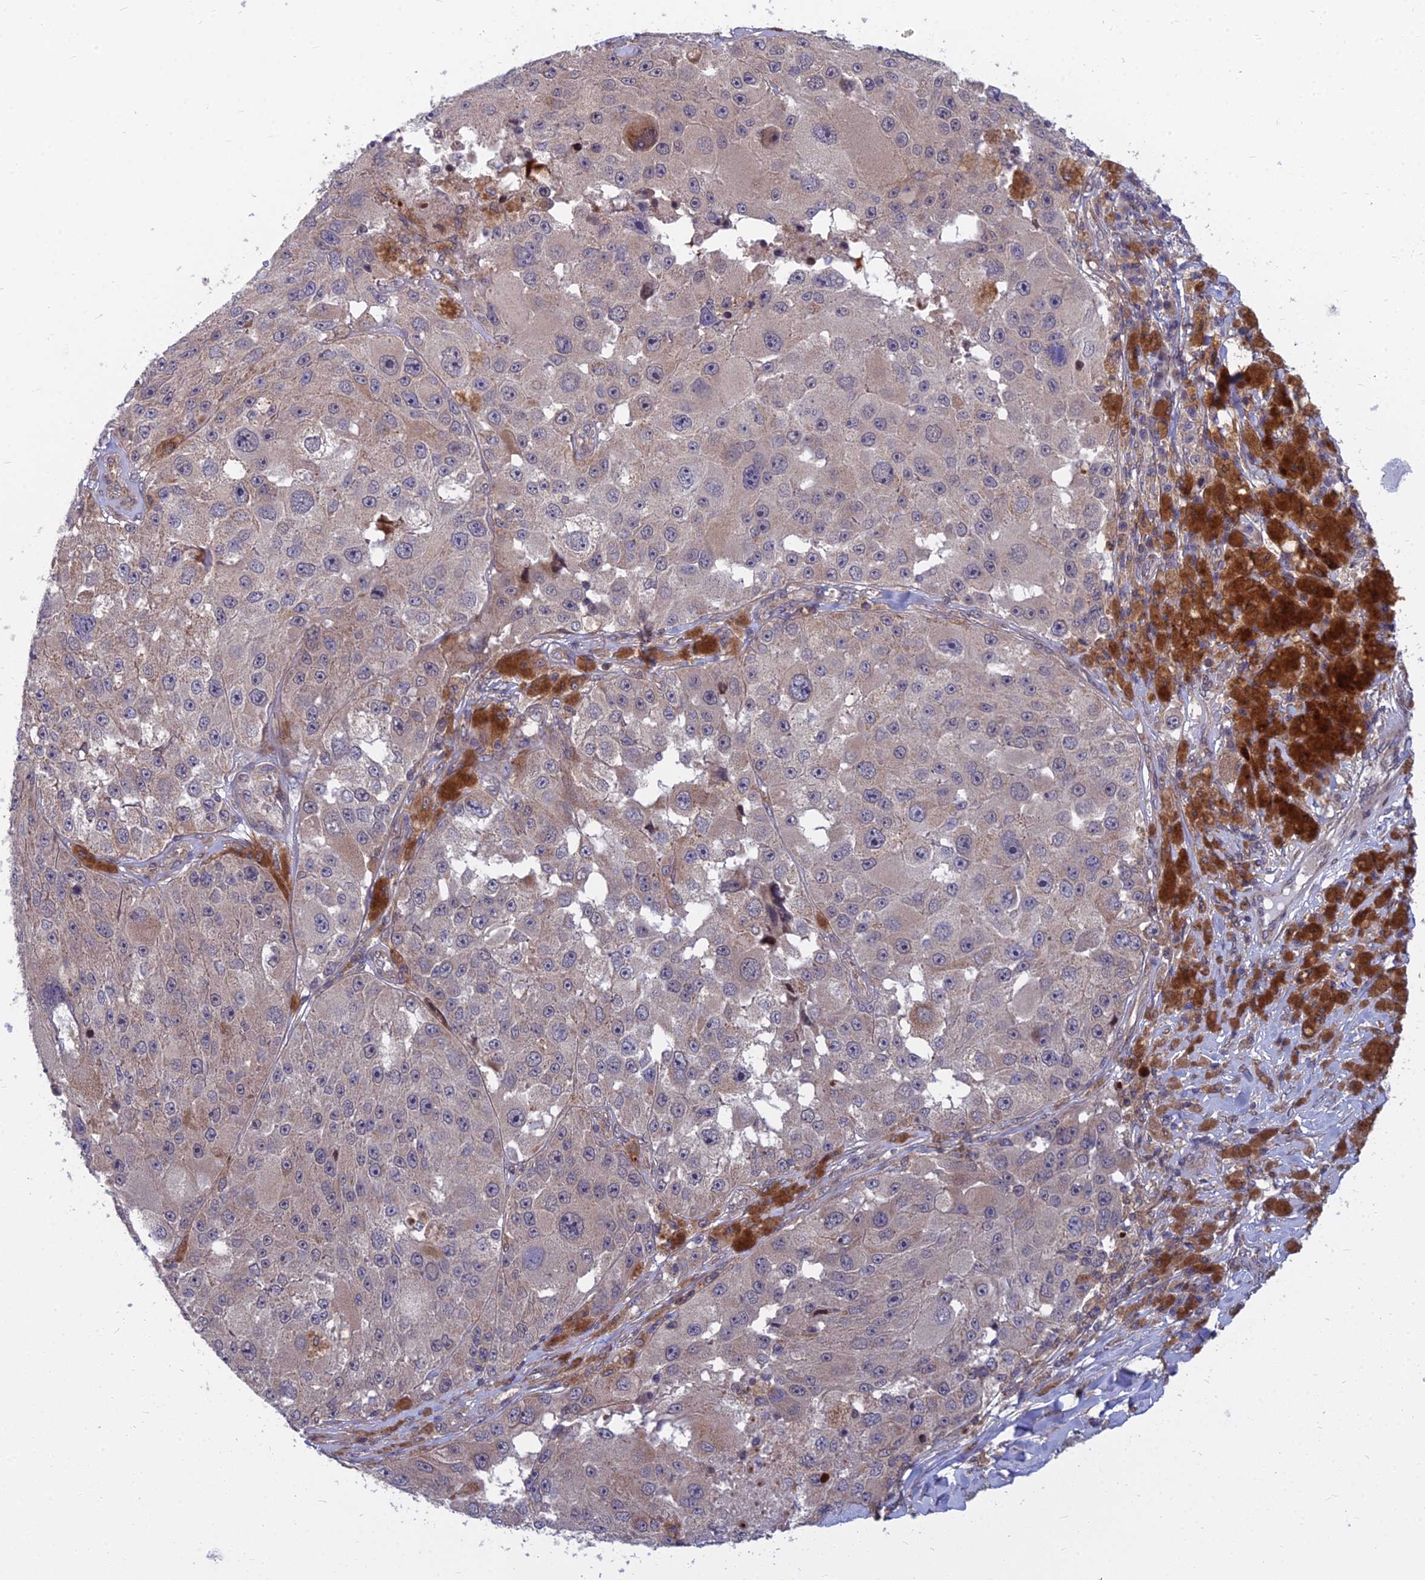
{"staining": {"intensity": "moderate", "quantity": "25%-75%", "location": "cytoplasmic/membranous,nuclear"}, "tissue": "melanoma", "cell_type": "Tumor cells", "image_type": "cancer", "snomed": [{"axis": "morphology", "description": "Malignant melanoma, Metastatic site"}, {"axis": "topography", "description": "Lymph node"}], "caption": "Moderate cytoplasmic/membranous and nuclear protein staining is seen in about 25%-75% of tumor cells in malignant melanoma (metastatic site).", "gene": "COMMD2", "patient": {"sex": "male", "age": 62}}